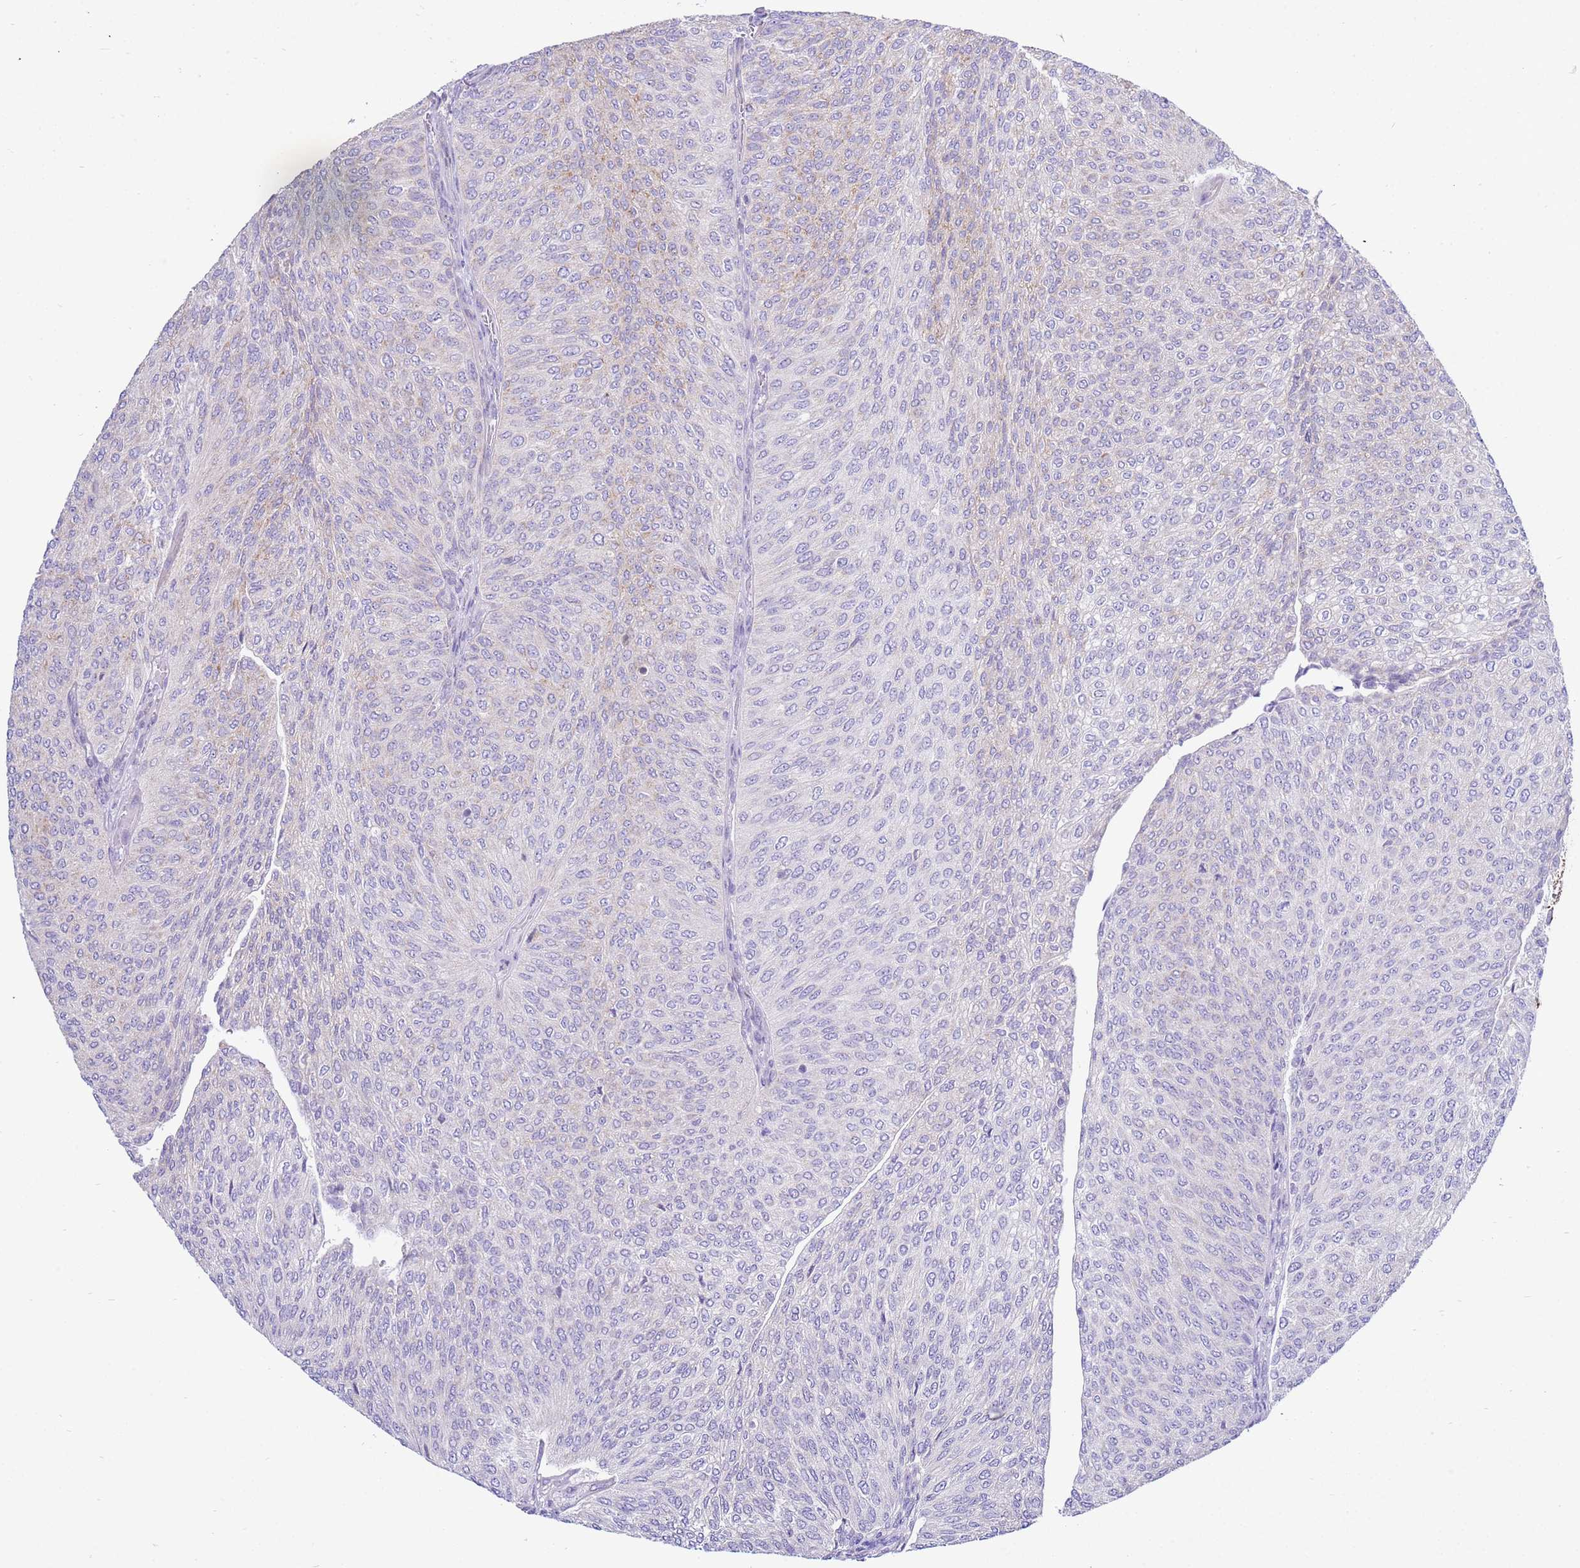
{"staining": {"intensity": "weak", "quantity": "<25%", "location": "cytoplasmic/membranous"}, "tissue": "urothelial cancer", "cell_type": "Tumor cells", "image_type": "cancer", "snomed": [{"axis": "morphology", "description": "Urothelial carcinoma, High grade"}, {"axis": "topography", "description": "Urinary bladder"}], "caption": "Immunohistochemical staining of human urothelial cancer shows no significant expression in tumor cells.", "gene": "IGF1R", "patient": {"sex": "female", "age": 79}}